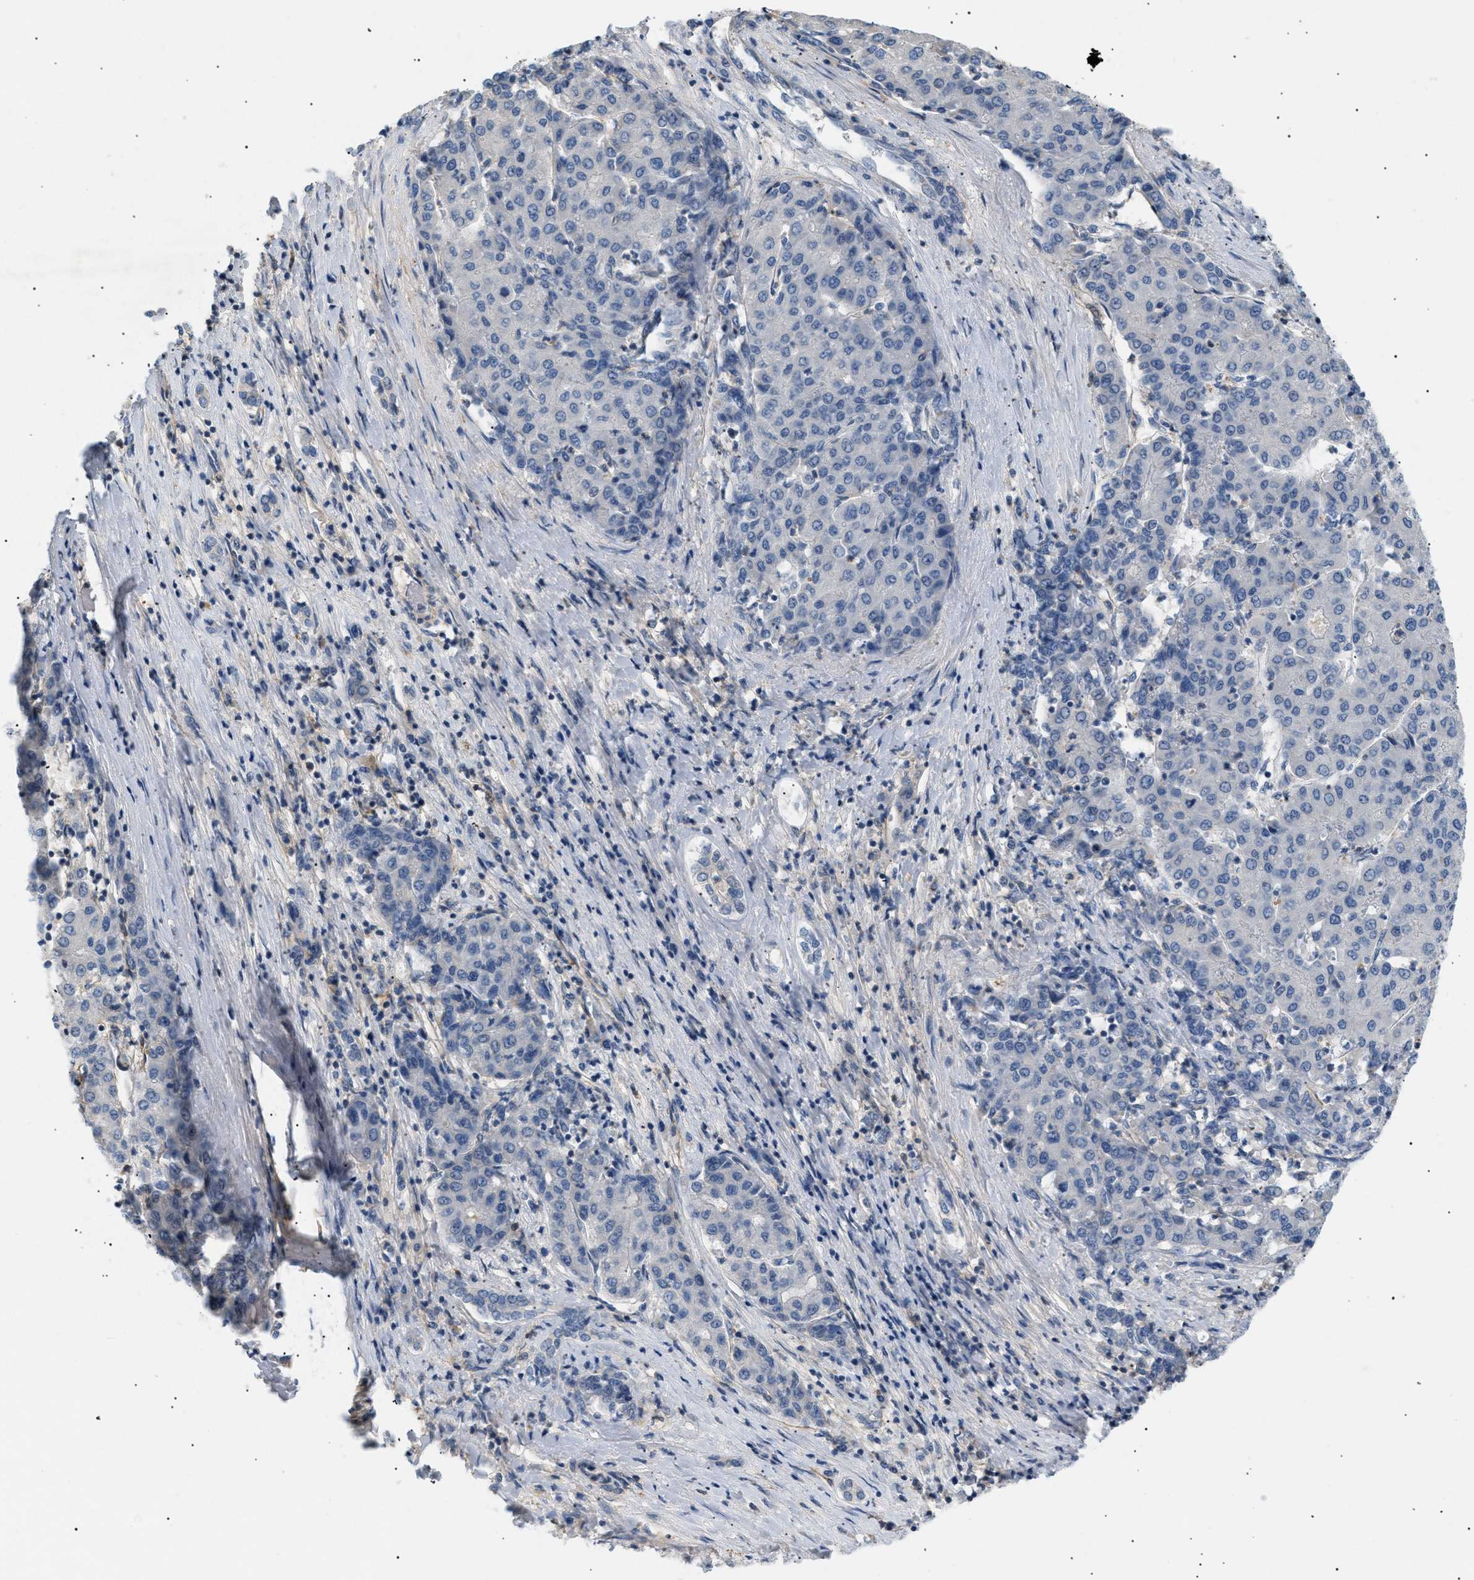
{"staining": {"intensity": "negative", "quantity": "none", "location": "none"}, "tissue": "liver cancer", "cell_type": "Tumor cells", "image_type": "cancer", "snomed": [{"axis": "morphology", "description": "Carcinoma, Hepatocellular, NOS"}, {"axis": "topography", "description": "Liver"}], "caption": "This image is of liver cancer (hepatocellular carcinoma) stained with immunohistochemistry to label a protein in brown with the nuclei are counter-stained blue. There is no staining in tumor cells. (DAB (3,3'-diaminobenzidine) immunohistochemistry (IHC), high magnification).", "gene": "FARS2", "patient": {"sex": "male", "age": 65}}